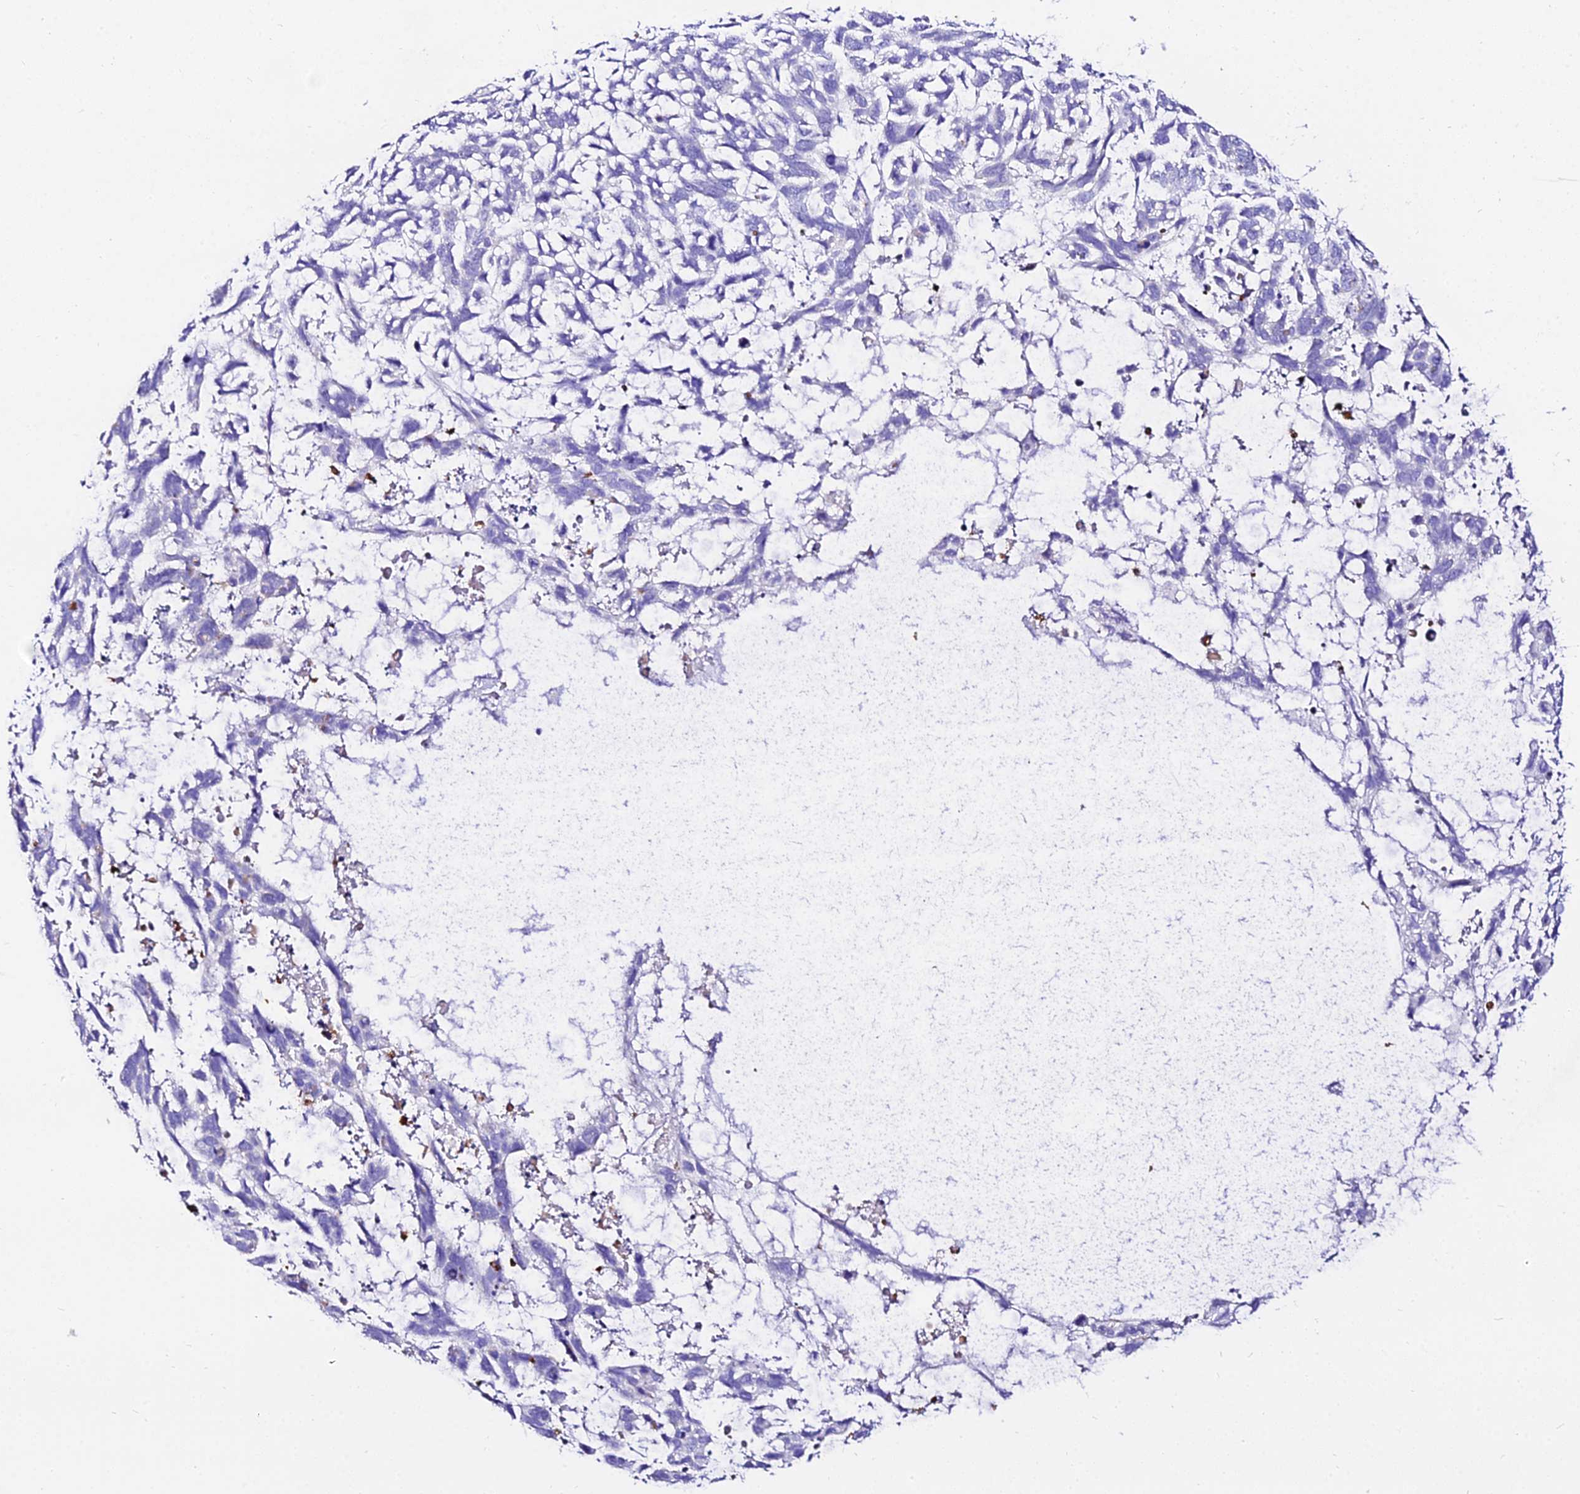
{"staining": {"intensity": "negative", "quantity": "none", "location": "none"}, "tissue": "skin cancer", "cell_type": "Tumor cells", "image_type": "cancer", "snomed": [{"axis": "morphology", "description": "Basal cell carcinoma"}, {"axis": "topography", "description": "Skin"}], "caption": "A micrograph of skin basal cell carcinoma stained for a protein demonstrates no brown staining in tumor cells.", "gene": "DEFB106A", "patient": {"sex": "male", "age": 88}}